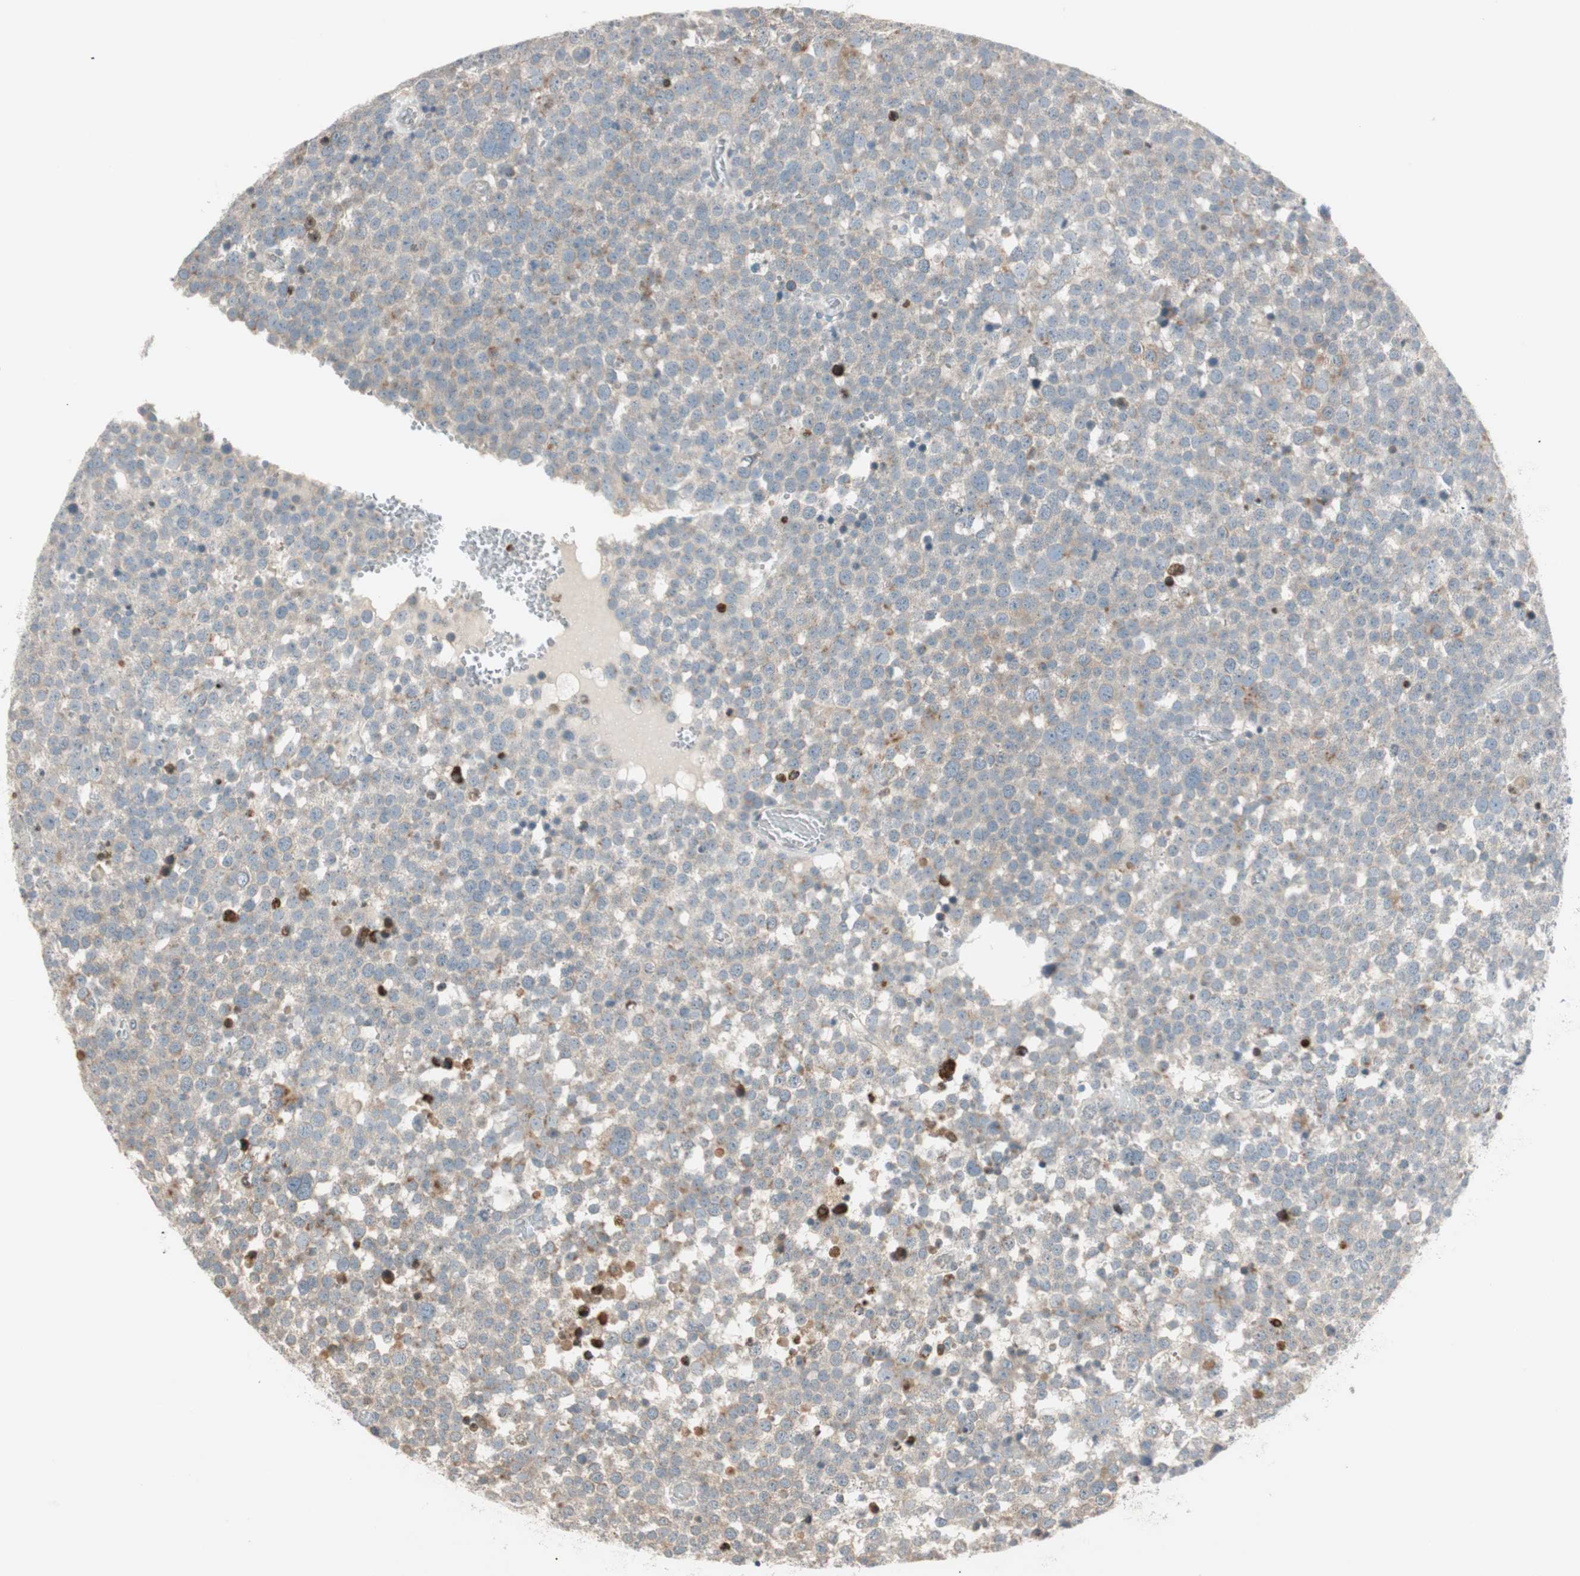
{"staining": {"intensity": "strong", "quantity": "<25%", "location": "cytoplasmic/membranous"}, "tissue": "testis cancer", "cell_type": "Tumor cells", "image_type": "cancer", "snomed": [{"axis": "morphology", "description": "Seminoma, NOS"}, {"axis": "topography", "description": "Testis"}], "caption": "Testis cancer (seminoma) was stained to show a protein in brown. There is medium levels of strong cytoplasmic/membranous expression in about <25% of tumor cells.", "gene": "CGRRF1", "patient": {"sex": "male", "age": 71}}